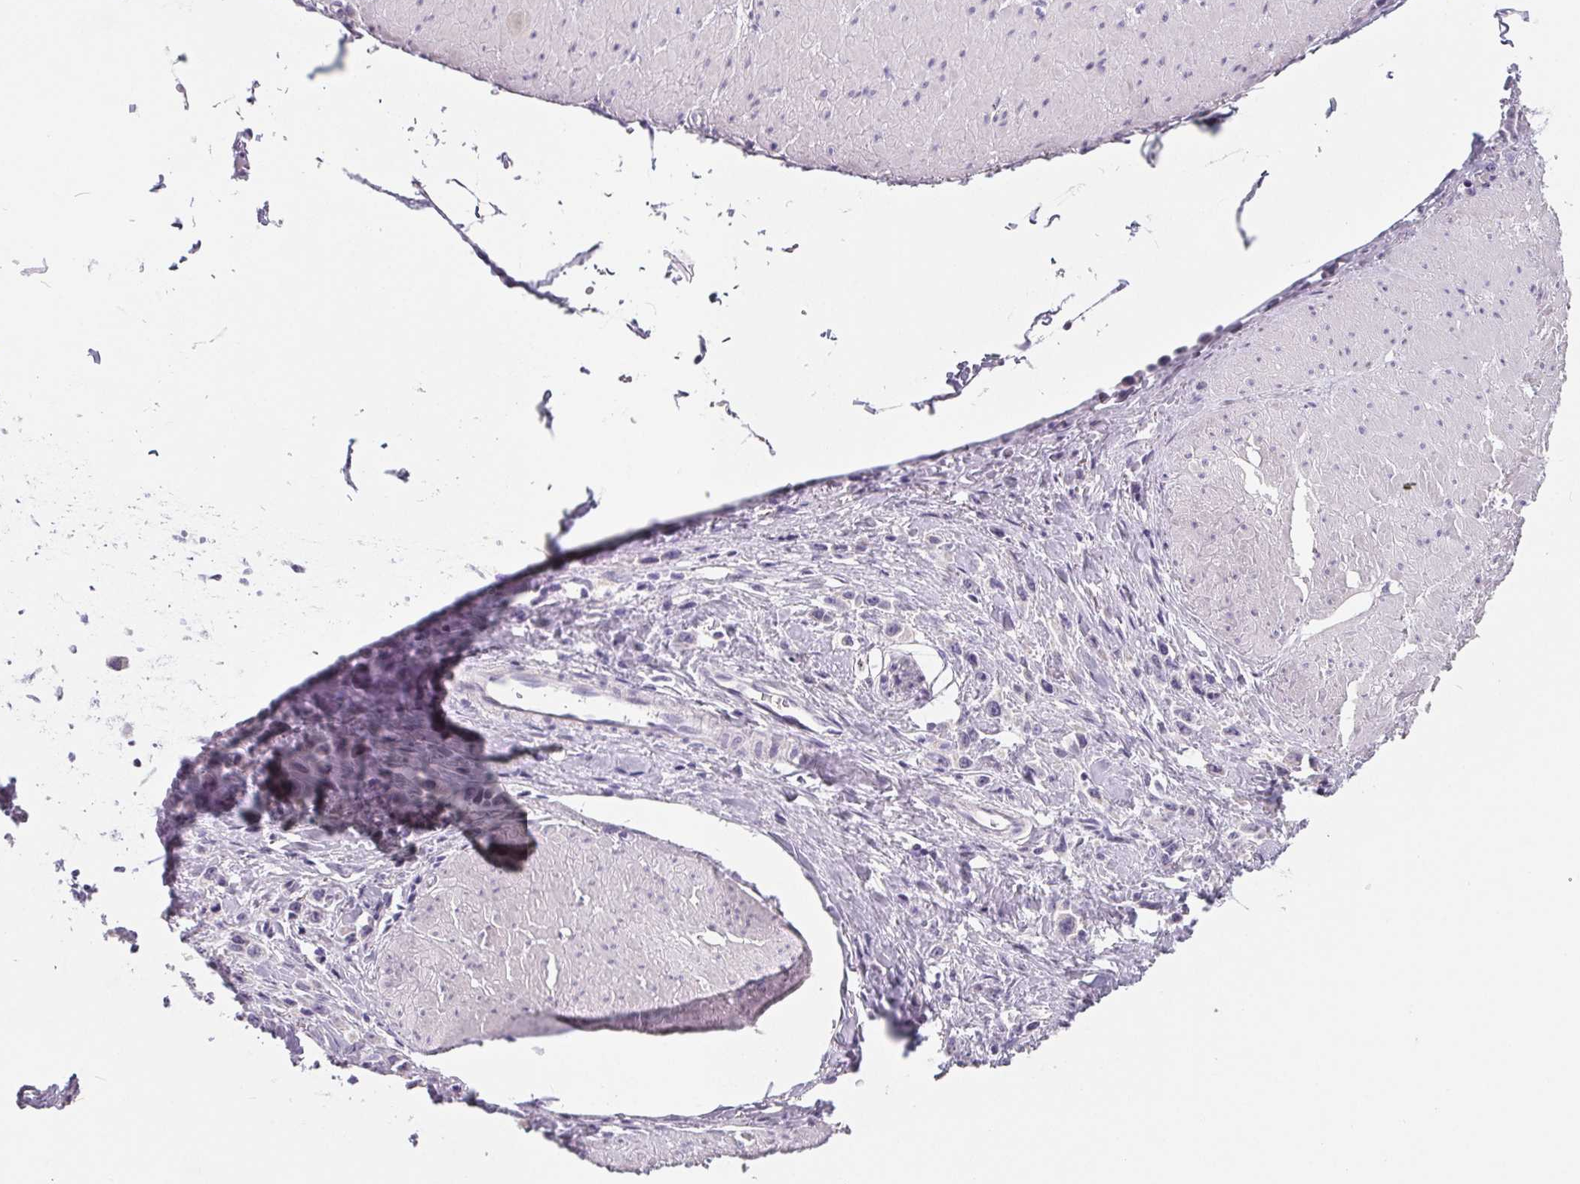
{"staining": {"intensity": "negative", "quantity": "none", "location": "none"}, "tissue": "stomach cancer", "cell_type": "Tumor cells", "image_type": "cancer", "snomed": [{"axis": "morphology", "description": "Adenocarcinoma, NOS"}, {"axis": "topography", "description": "Stomach"}], "caption": "Tumor cells are negative for protein expression in human adenocarcinoma (stomach).", "gene": "FDX1", "patient": {"sex": "male", "age": 47}}